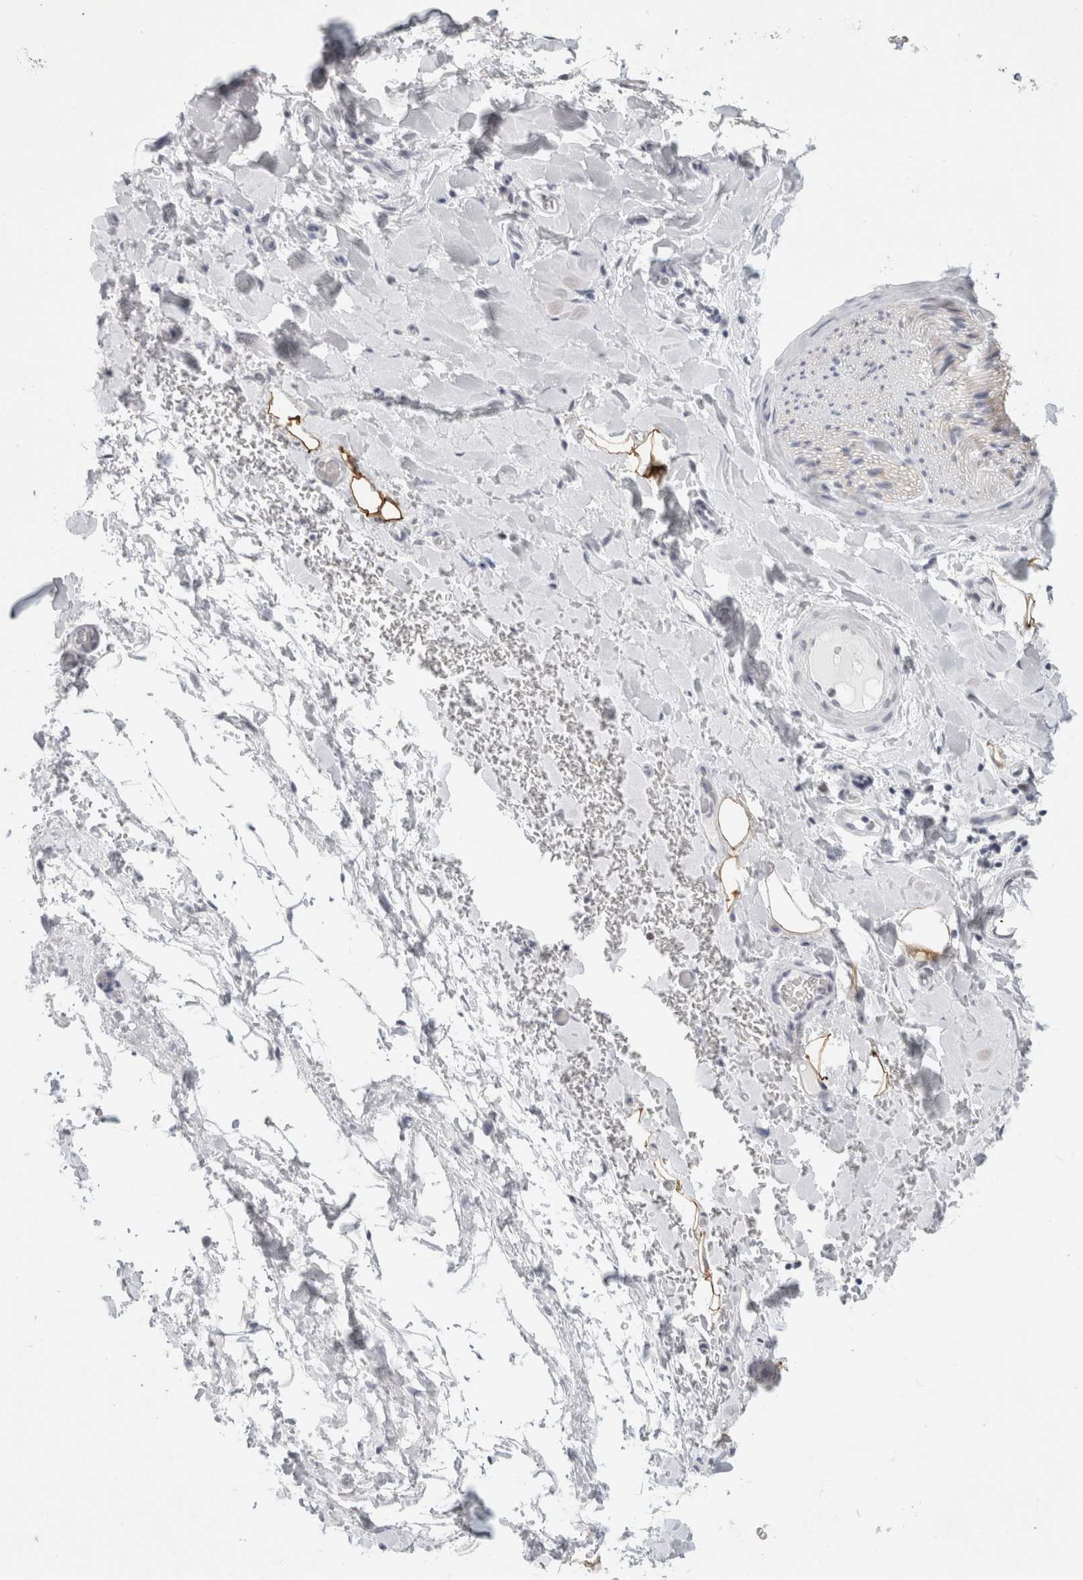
{"staining": {"intensity": "negative", "quantity": "none", "location": "none"}, "tissue": "adipose tissue", "cell_type": "Adipocytes", "image_type": "normal", "snomed": [{"axis": "morphology", "description": "Normal tissue, NOS"}, {"axis": "morphology", "description": "Adenocarcinoma, NOS"}, {"axis": "topography", "description": "Esophagus"}], "caption": "Immunohistochemical staining of normal adipose tissue demonstrates no significant positivity in adipocytes. (DAB (3,3'-diaminobenzidine) immunohistochemistry (IHC) visualized using brightfield microscopy, high magnification).", "gene": "SMARCC1", "patient": {"sex": "male", "age": 62}}